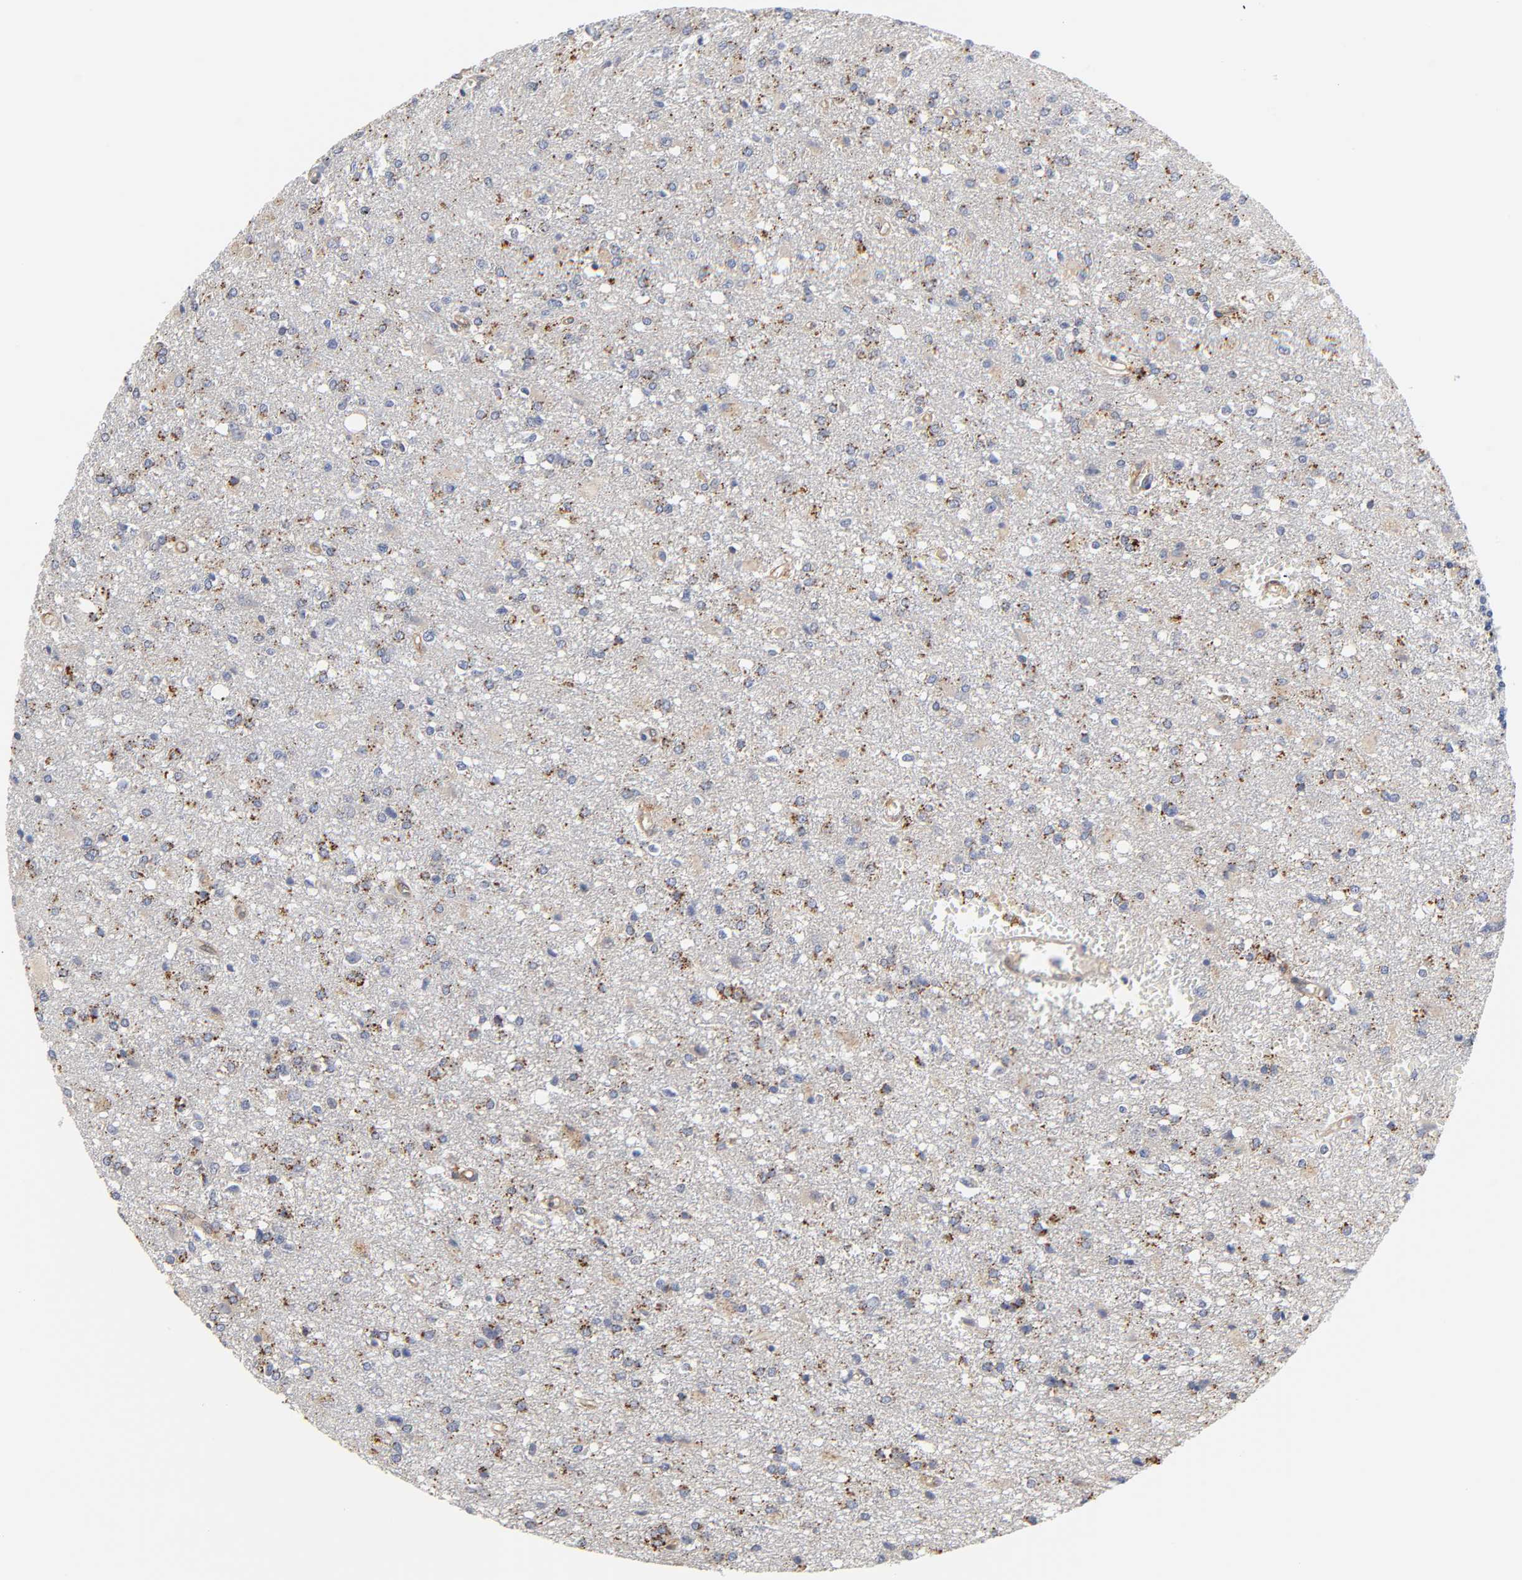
{"staining": {"intensity": "weak", "quantity": ">75%", "location": "cytoplasmic/membranous"}, "tissue": "glioma", "cell_type": "Tumor cells", "image_type": "cancer", "snomed": [{"axis": "morphology", "description": "Glioma, malignant, High grade"}, {"axis": "topography", "description": "Cerebral cortex"}], "caption": "IHC histopathology image of glioma stained for a protein (brown), which shows low levels of weak cytoplasmic/membranous staining in about >75% of tumor cells.", "gene": "C17orf75", "patient": {"sex": "male", "age": 76}}